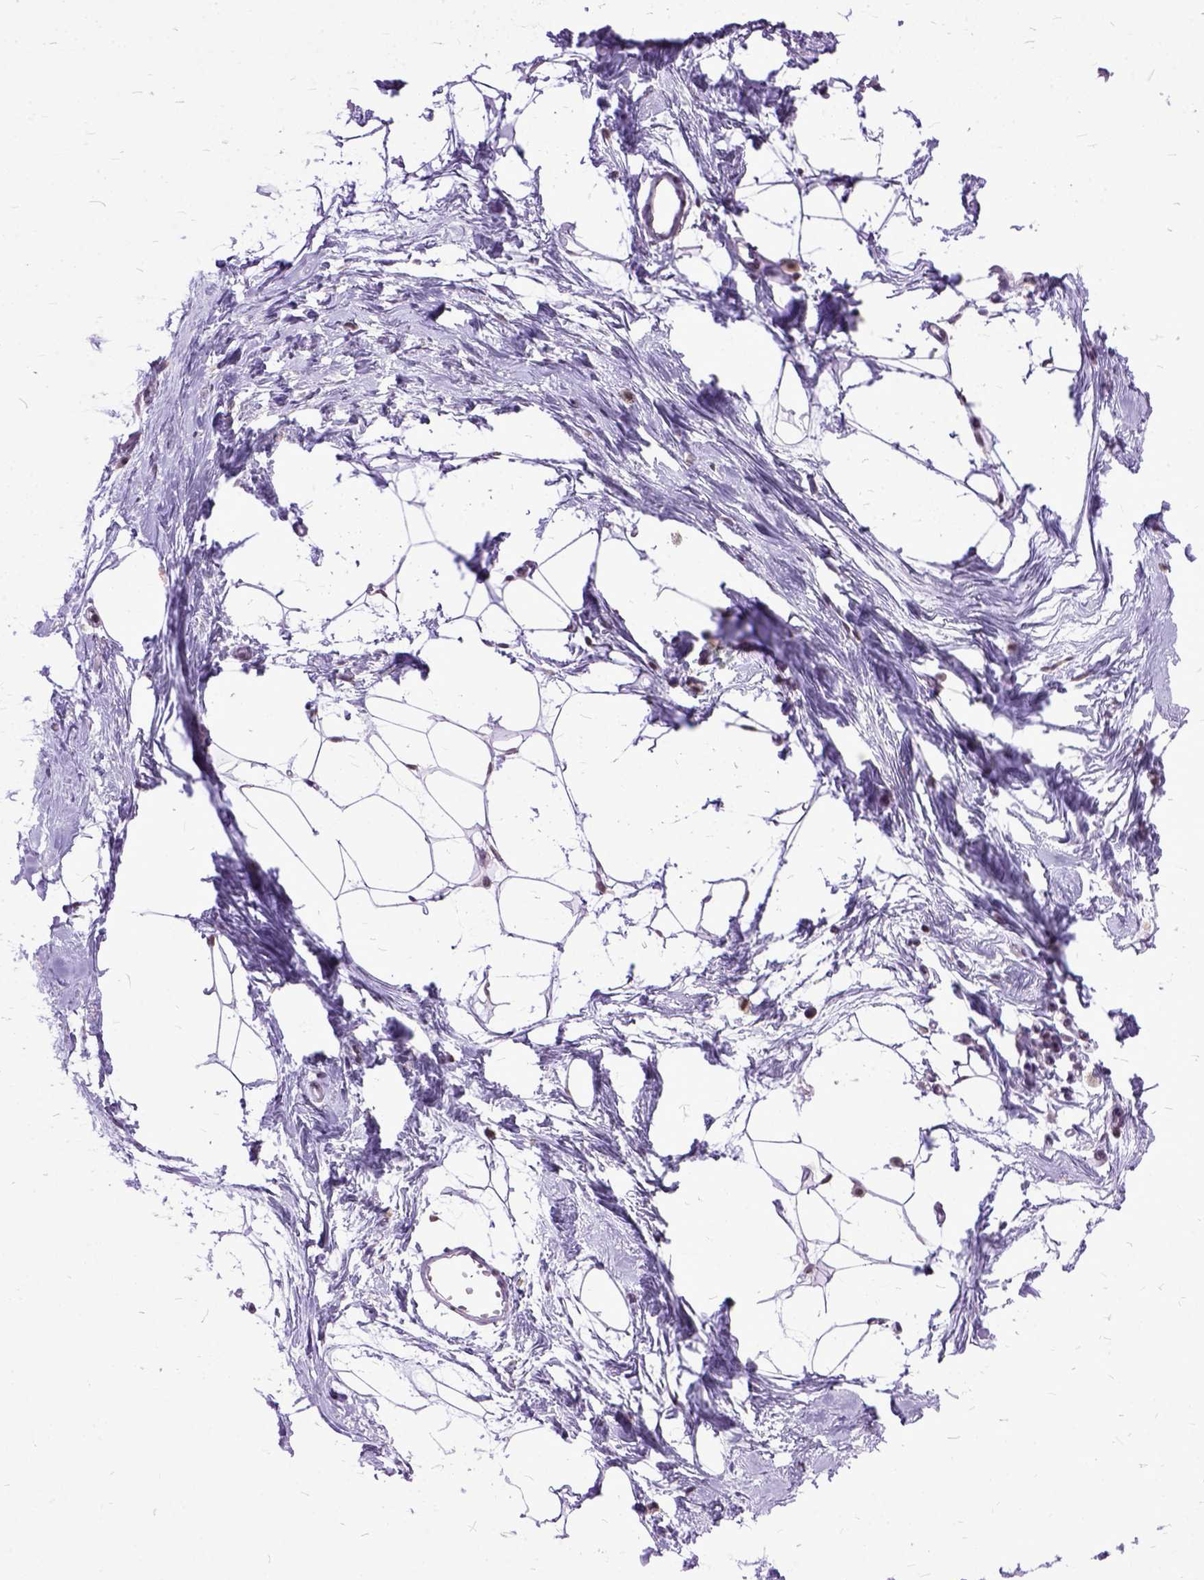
{"staining": {"intensity": "moderate", "quantity": ">75%", "location": "nuclear"}, "tissue": "breast", "cell_type": "Adipocytes", "image_type": "normal", "snomed": [{"axis": "morphology", "description": "Normal tissue, NOS"}, {"axis": "topography", "description": "Breast"}], "caption": "Protein expression analysis of unremarkable human breast reveals moderate nuclear expression in approximately >75% of adipocytes. (DAB = brown stain, brightfield microscopy at high magnification).", "gene": "ORC5", "patient": {"sex": "female", "age": 45}}